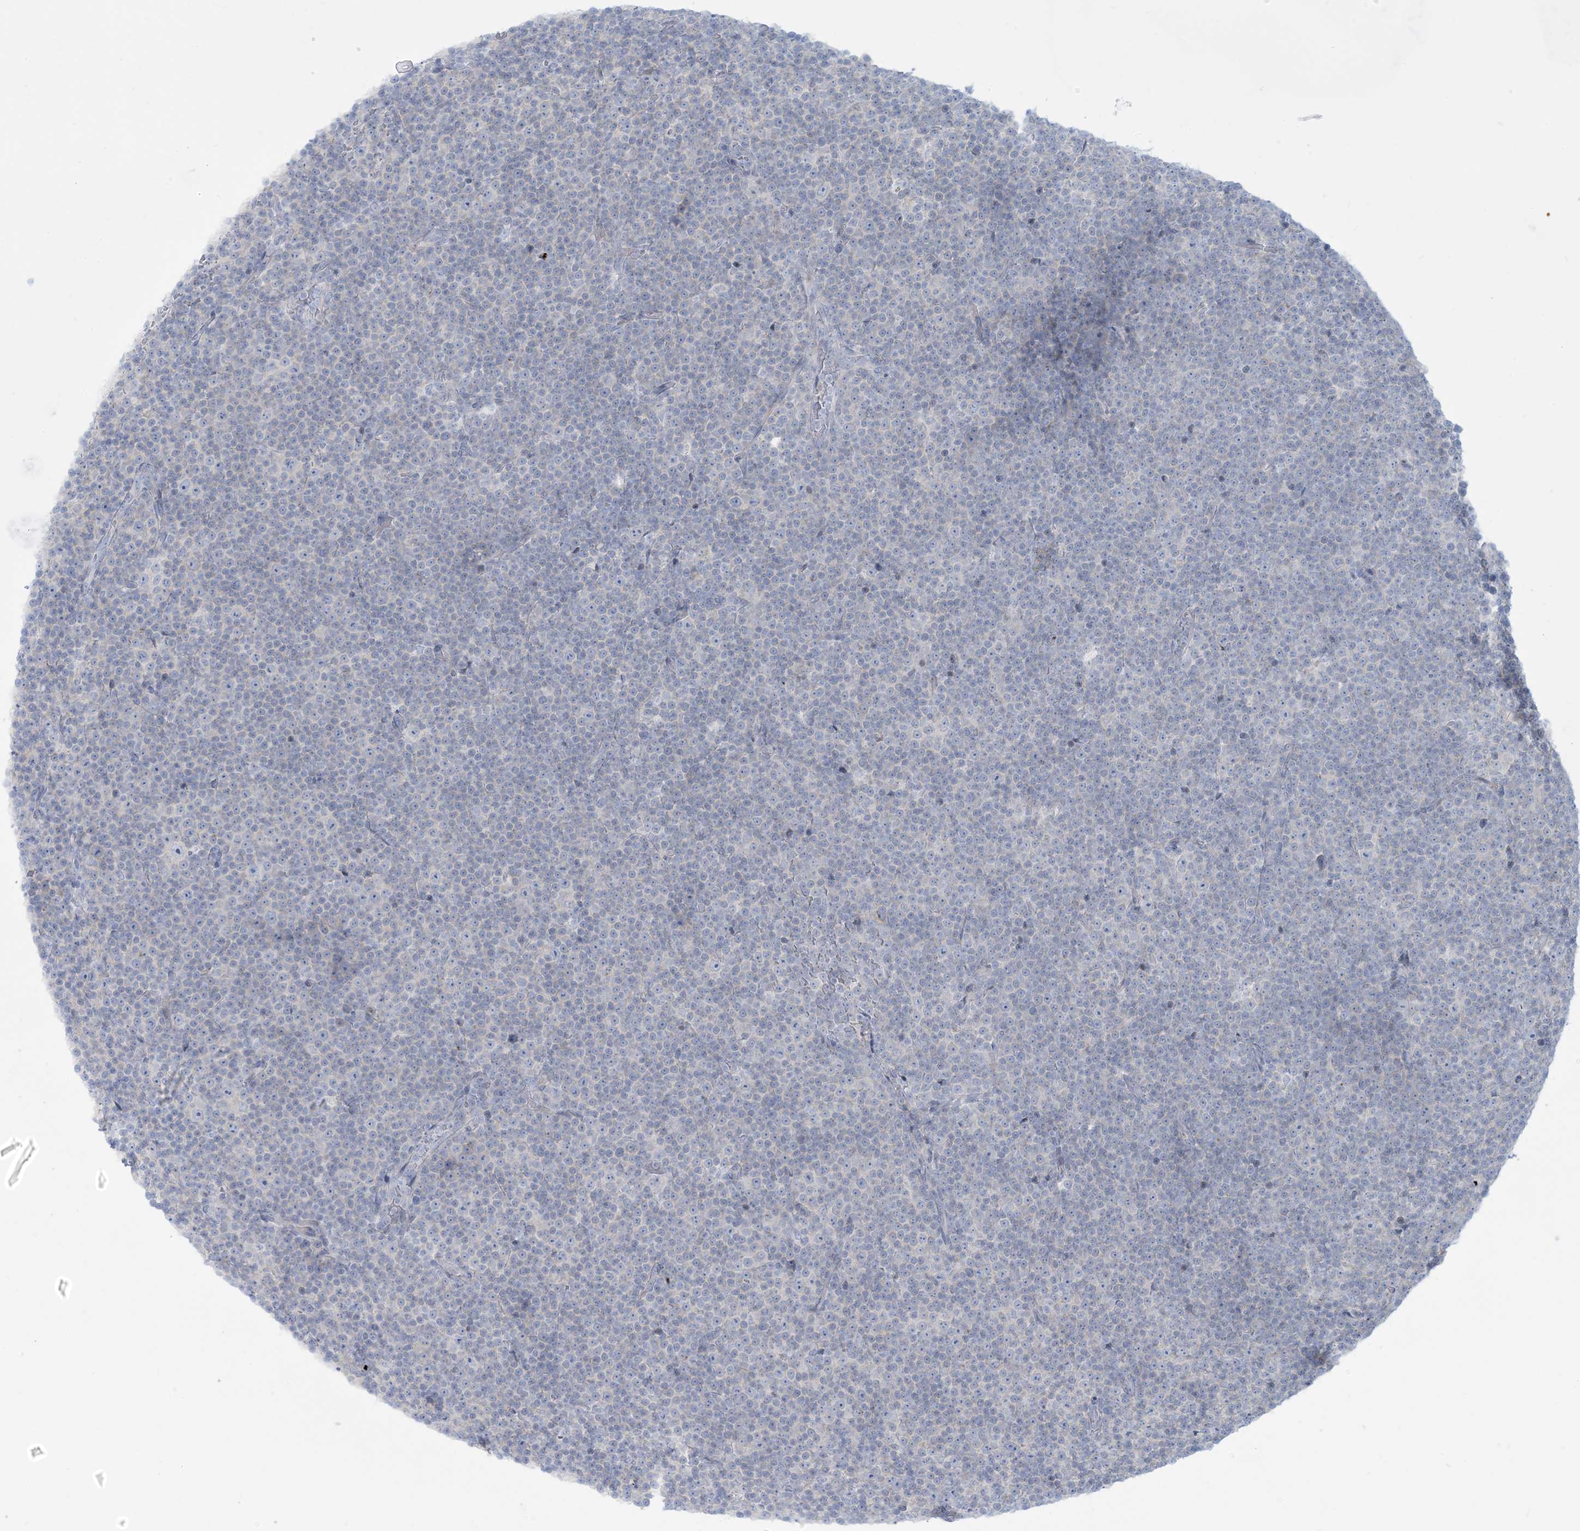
{"staining": {"intensity": "negative", "quantity": "none", "location": "none"}, "tissue": "lymphoma", "cell_type": "Tumor cells", "image_type": "cancer", "snomed": [{"axis": "morphology", "description": "Malignant lymphoma, non-Hodgkin's type, Low grade"}, {"axis": "topography", "description": "Lymph node"}], "caption": "Tumor cells are negative for protein expression in human low-grade malignant lymphoma, non-Hodgkin's type.", "gene": "AFTPH", "patient": {"sex": "female", "age": 67}}